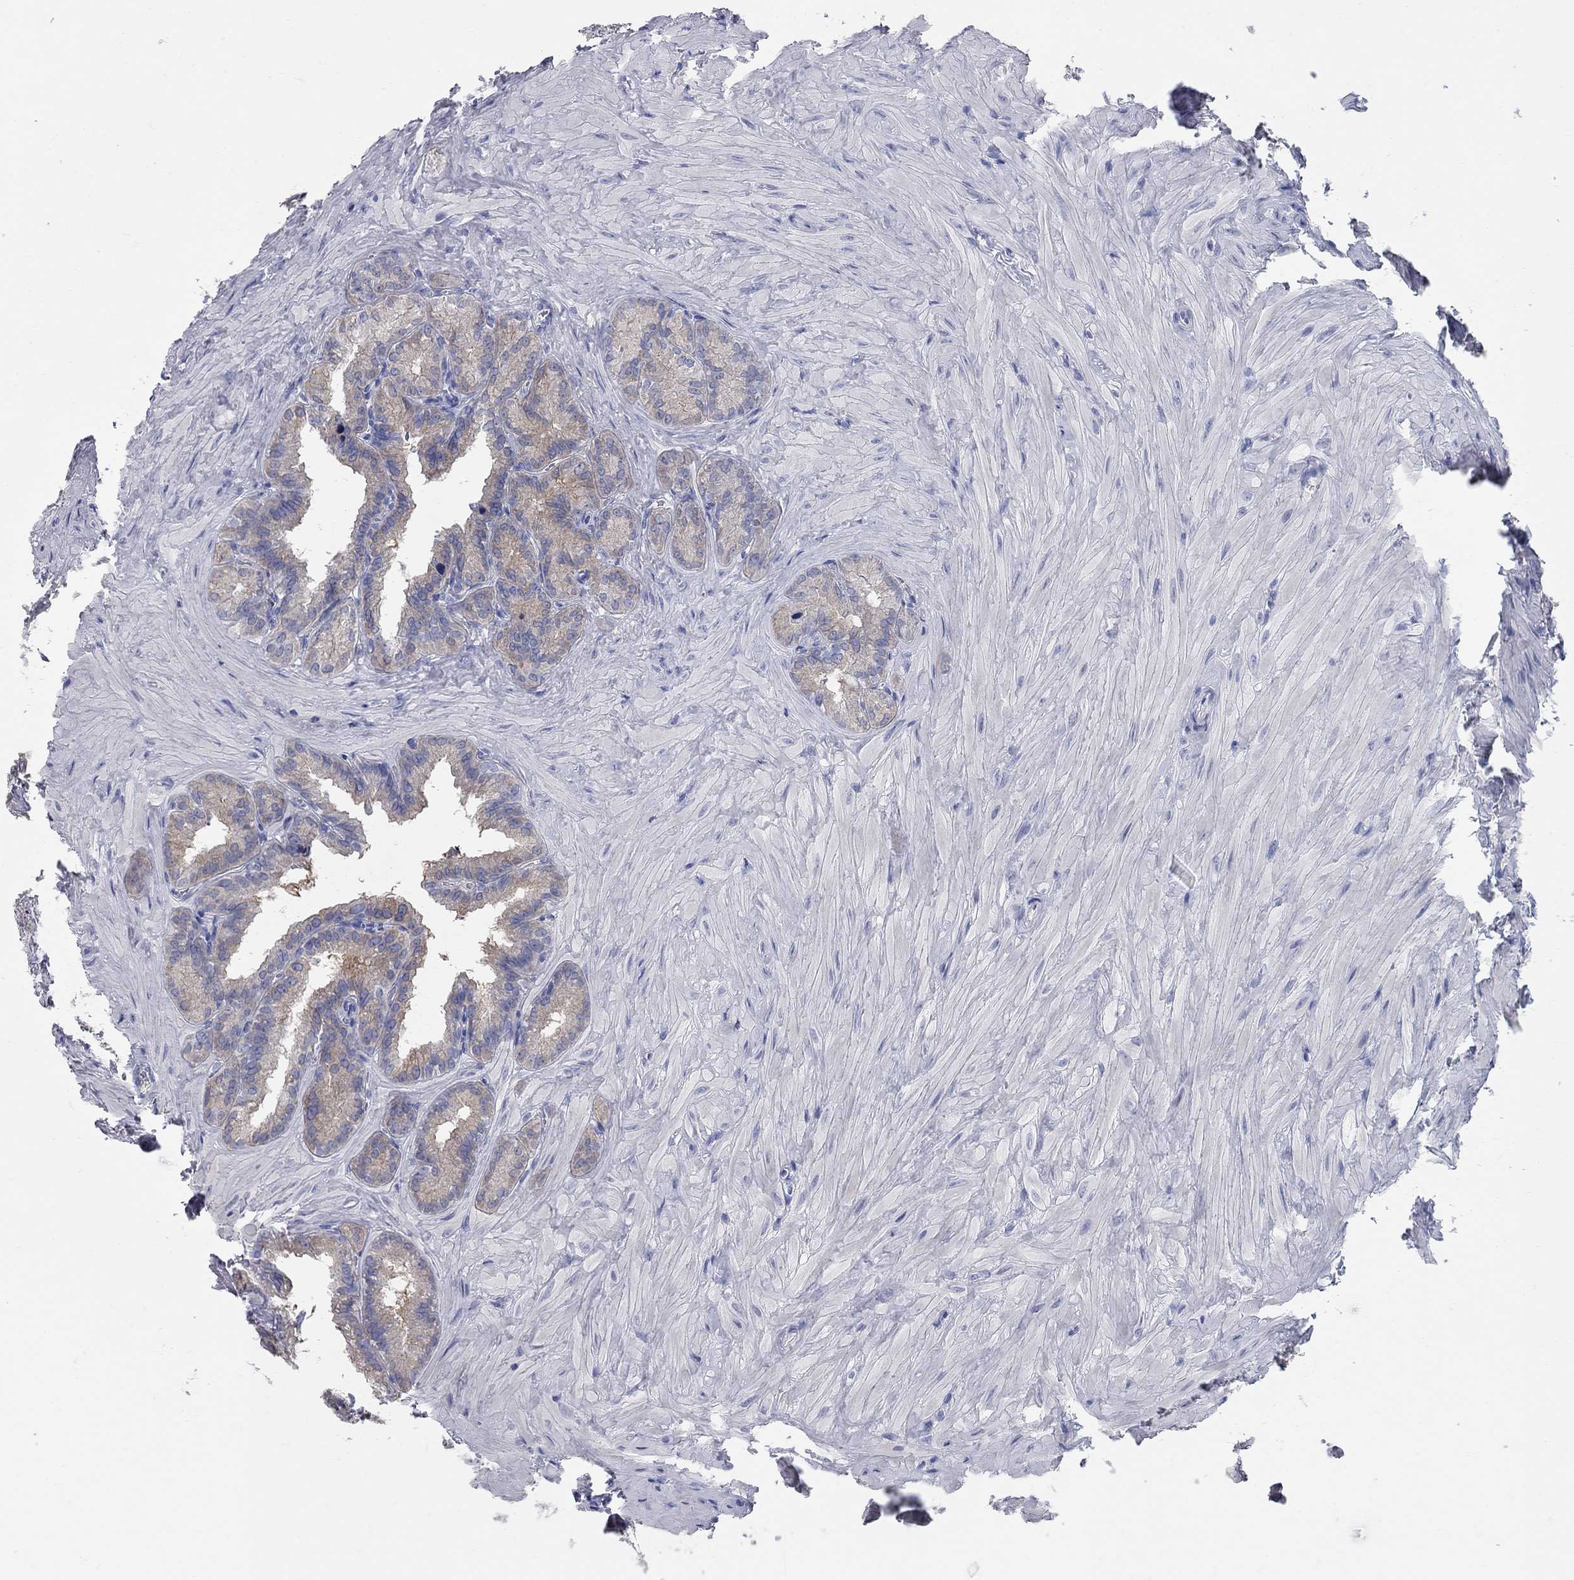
{"staining": {"intensity": "weak", "quantity": "25%-75%", "location": "cytoplasmic/membranous"}, "tissue": "seminal vesicle", "cell_type": "Glandular cells", "image_type": "normal", "snomed": [{"axis": "morphology", "description": "Normal tissue, NOS"}, {"axis": "topography", "description": "Seminal veicle"}], "caption": "Immunohistochemical staining of unremarkable seminal vesicle demonstrates 25%-75% levels of weak cytoplasmic/membranous protein positivity in approximately 25%-75% of glandular cells. Nuclei are stained in blue.", "gene": "AOX1", "patient": {"sex": "male", "age": 37}}